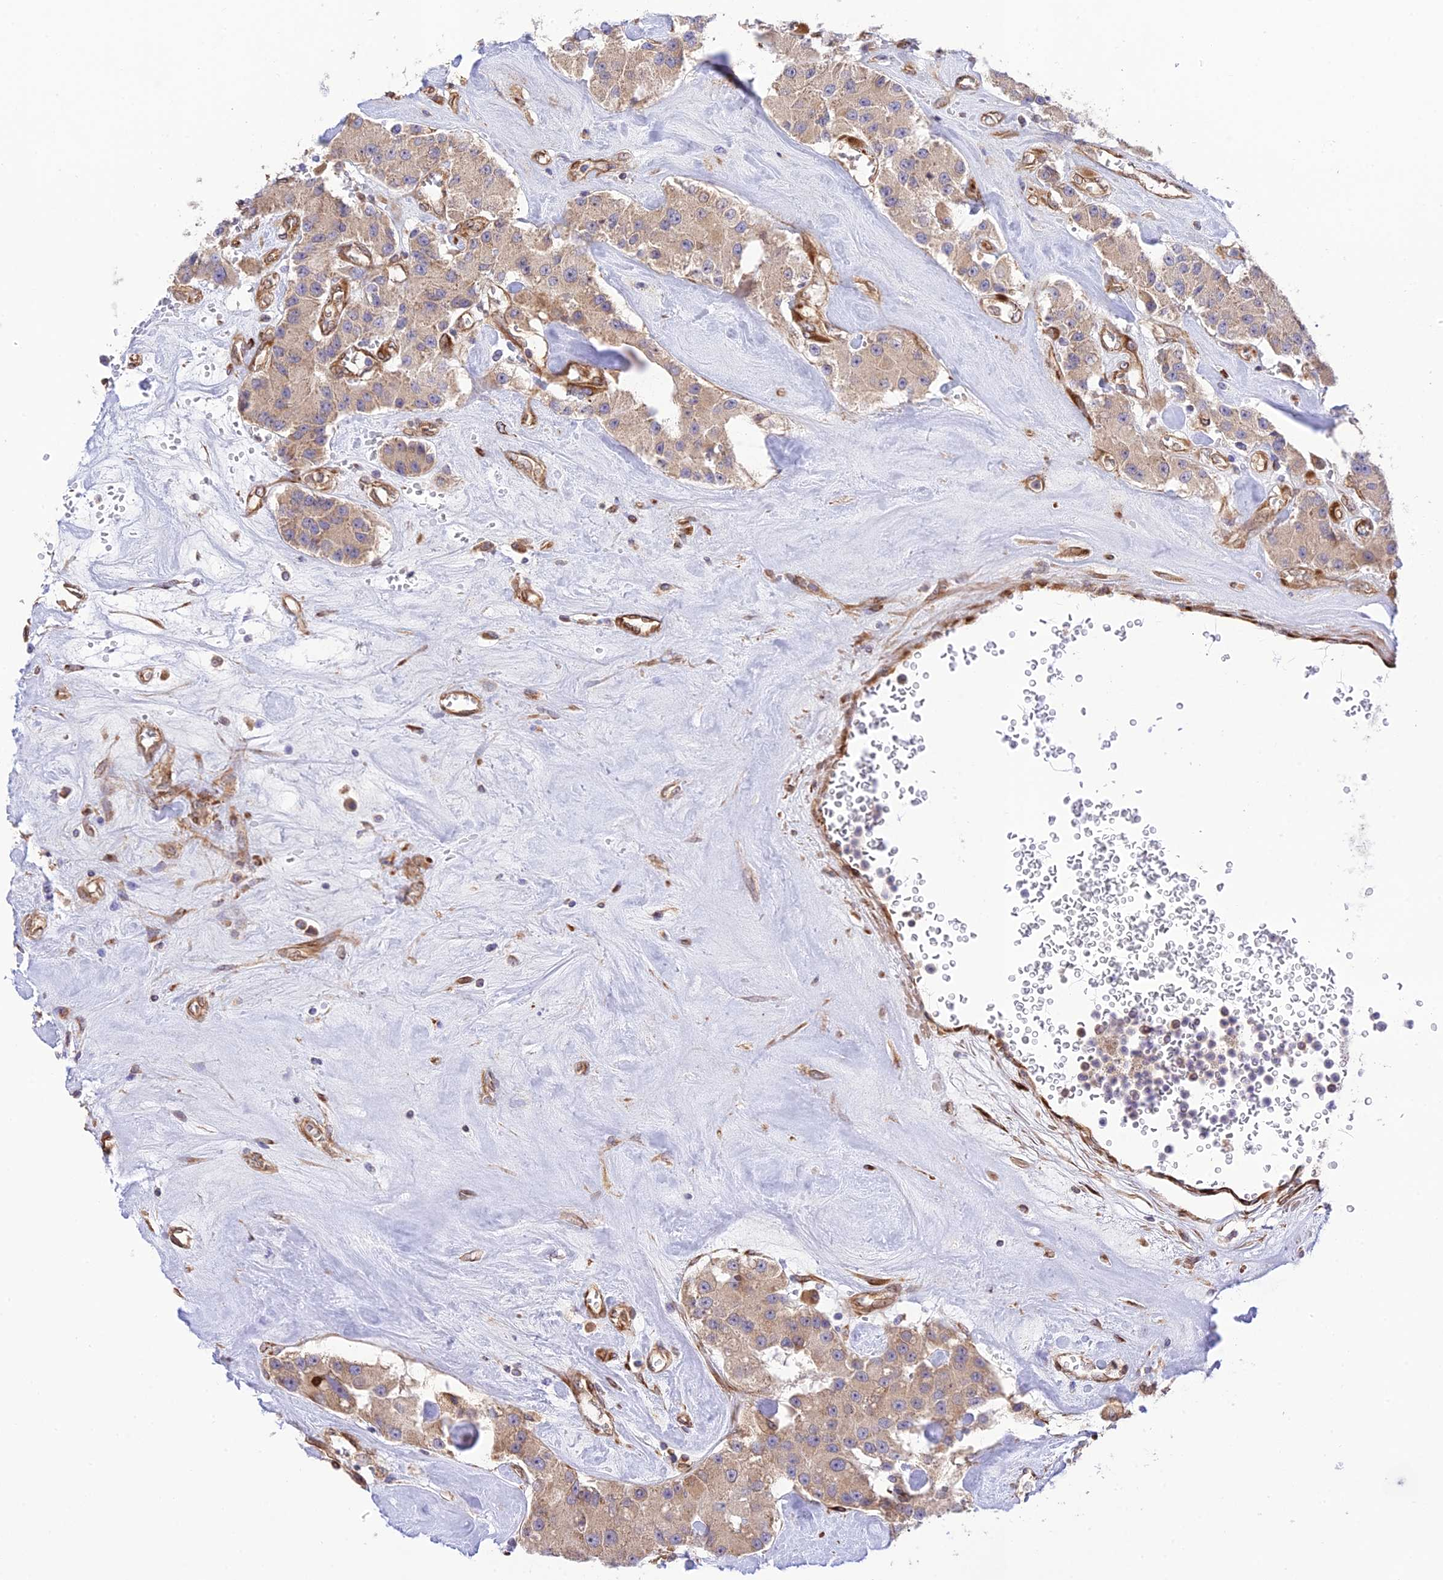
{"staining": {"intensity": "weak", "quantity": "<25%", "location": "cytoplasmic/membranous"}, "tissue": "carcinoid", "cell_type": "Tumor cells", "image_type": "cancer", "snomed": [{"axis": "morphology", "description": "Carcinoid, malignant, NOS"}, {"axis": "topography", "description": "Pancreas"}], "caption": "This is an IHC histopathology image of malignant carcinoid. There is no staining in tumor cells.", "gene": "EXOC3L4", "patient": {"sex": "male", "age": 41}}